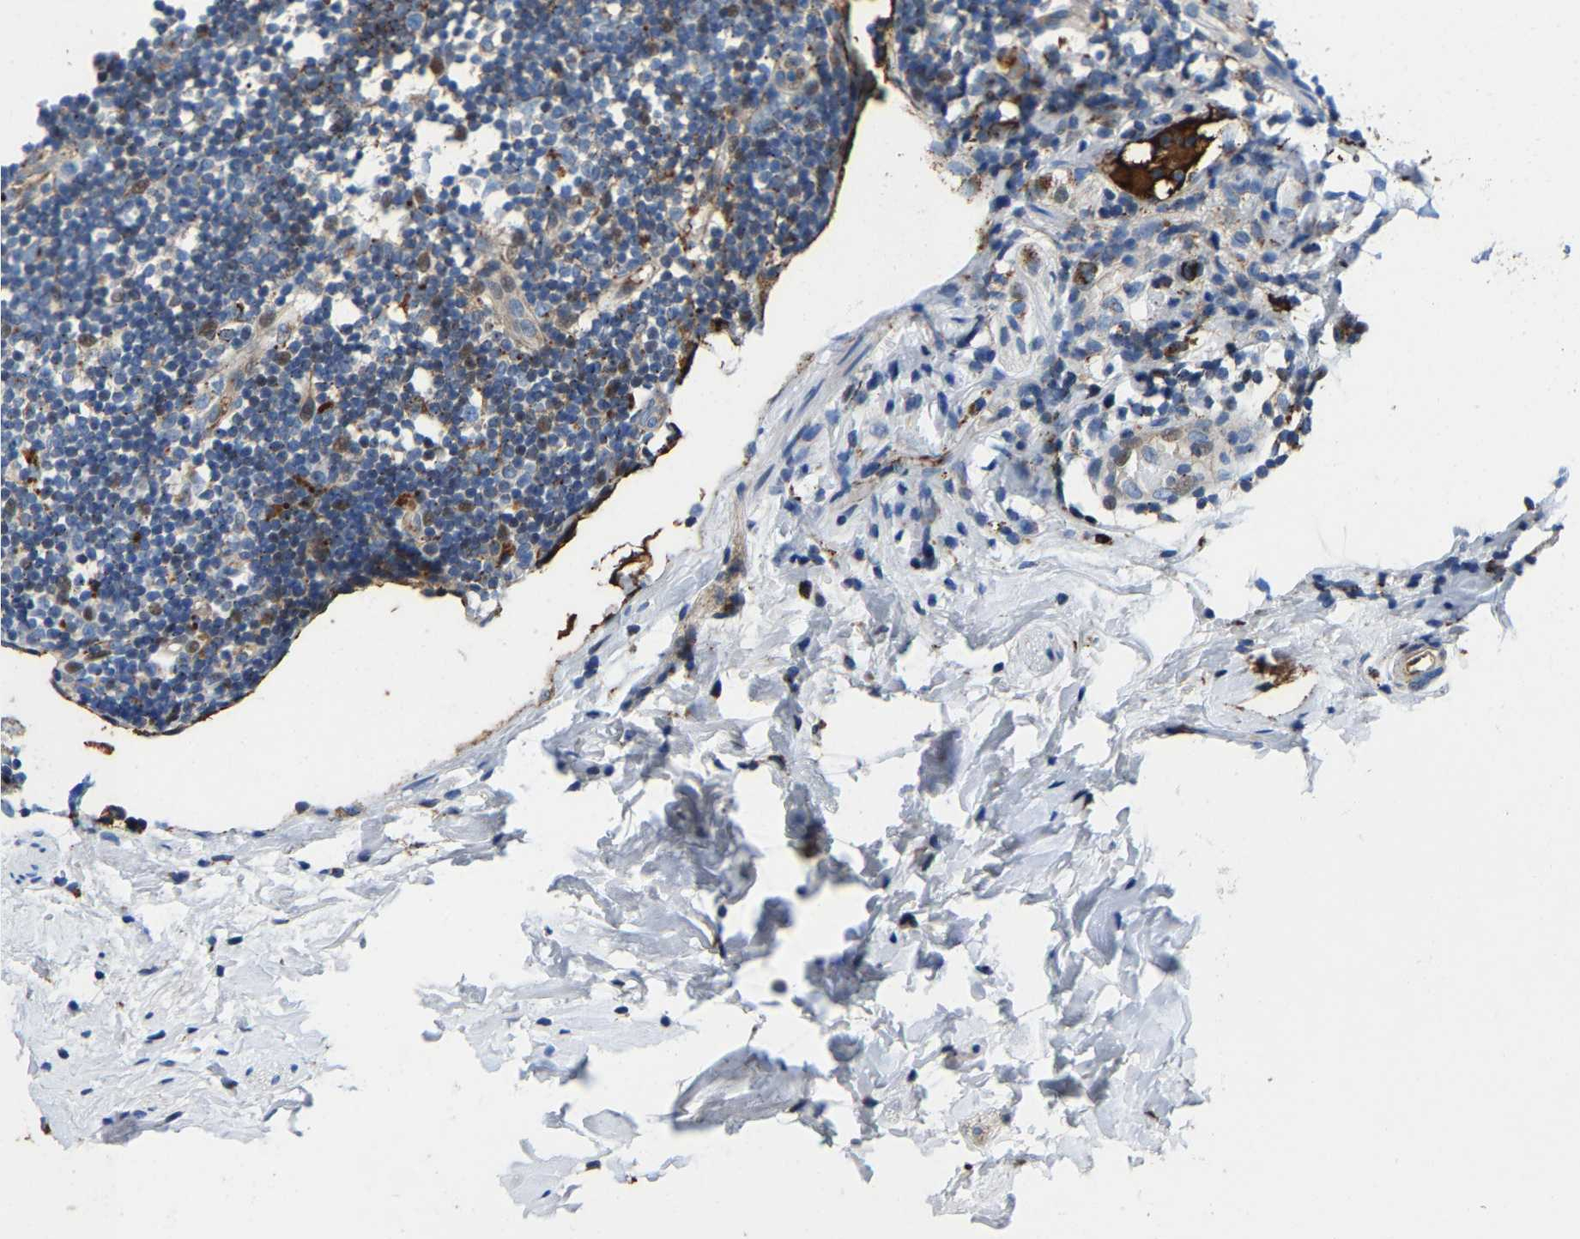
{"staining": {"intensity": "moderate", "quantity": ">75%", "location": "cytoplasmic/membranous"}, "tissue": "appendix", "cell_type": "Glandular cells", "image_type": "normal", "snomed": [{"axis": "morphology", "description": "Normal tissue, NOS"}, {"axis": "topography", "description": "Appendix"}], "caption": "High-power microscopy captured an immunohistochemistry (IHC) image of normal appendix, revealing moderate cytoplasmic/membranous positivity in about >75% of glandular cells.", "gene": "DPP7", "patient": {"sex": "female", "age": 20}}